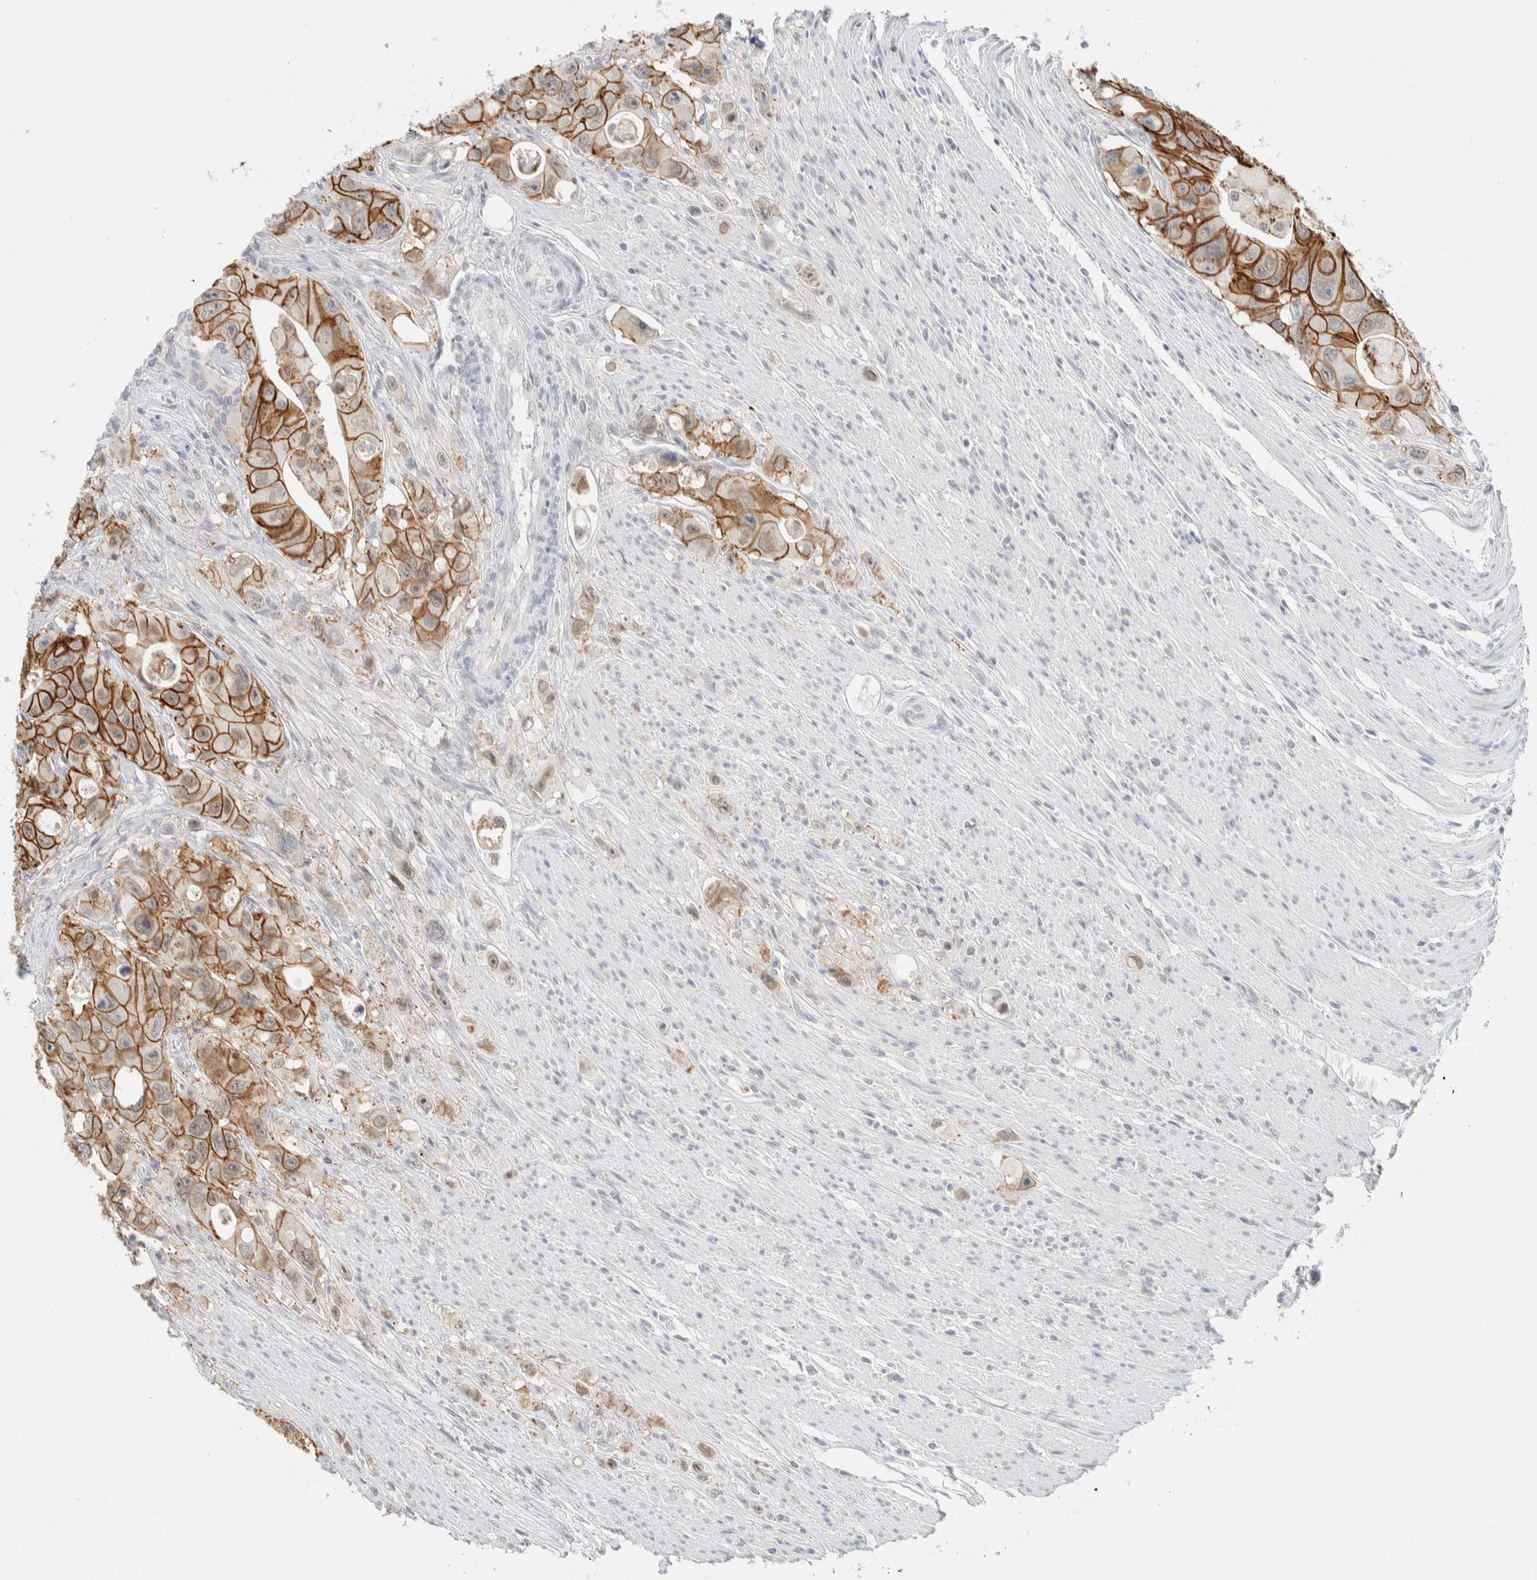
{"staining": {"intensity": "strong", "quantity": ">75%", "location": "cytoplasmic/membranous"}, "tissue": "colorectal cancer", "cell_type": "Tumor cells", "image_type": "cancer", "snomed": [{"axis": "morphology", "description": "Adenocarcinoma, NOS"}, {"axis": "topography", "description": "Colon"}], "caption": "Colorectal cancer (adenocarcinoma) stained with immunohistochemistry exhibits strong cytoplasmic/membranous positivity in approximately >75% of tumor cells.", "gene": "CDH17", "patient": {"sex": "female", "age": 46}}